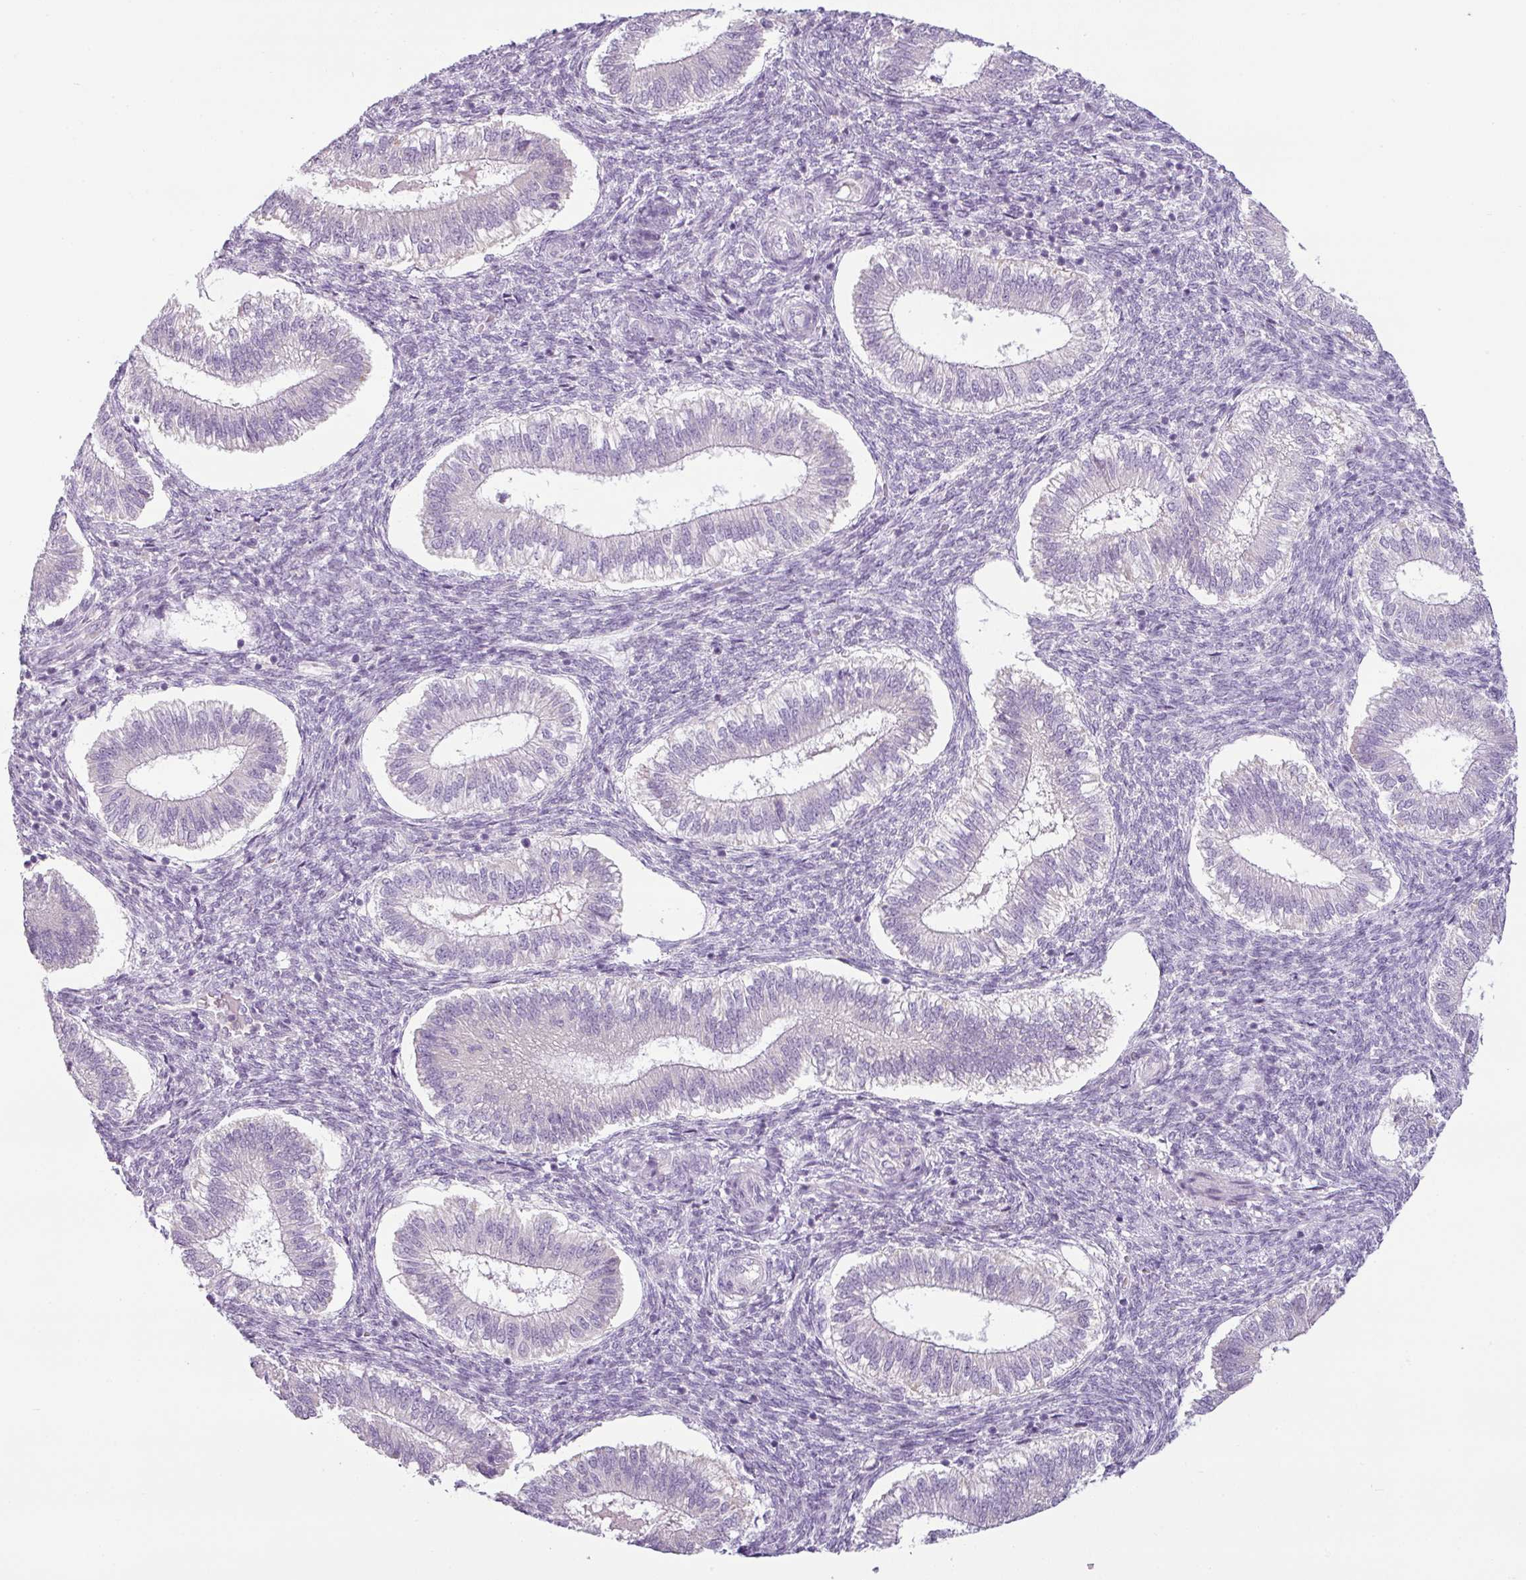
{"staining": {"intensity": "negative", "quantity": "none", "location": "none"}, "tissue": "endometrium", "cell_type": "Cells in endometrial stroma", "image_type": "normal", "snomed": [{"axis": "morphology", "description": "Normal tissue, NOS"}, {"axis": "topography", "description": "Endometrium"}], "caption": "This histopathology image is of normal endometrium stained with IHC to label a protein in brown with the nuclei are counter-stained blue. There is no staining in cells in endometrial stroma. (DAB immunohistochemistry visualized using brightfield microscopy, high magnification).", "gene": "HMCN2", "patient": {"sex": "female", "age": 25}}